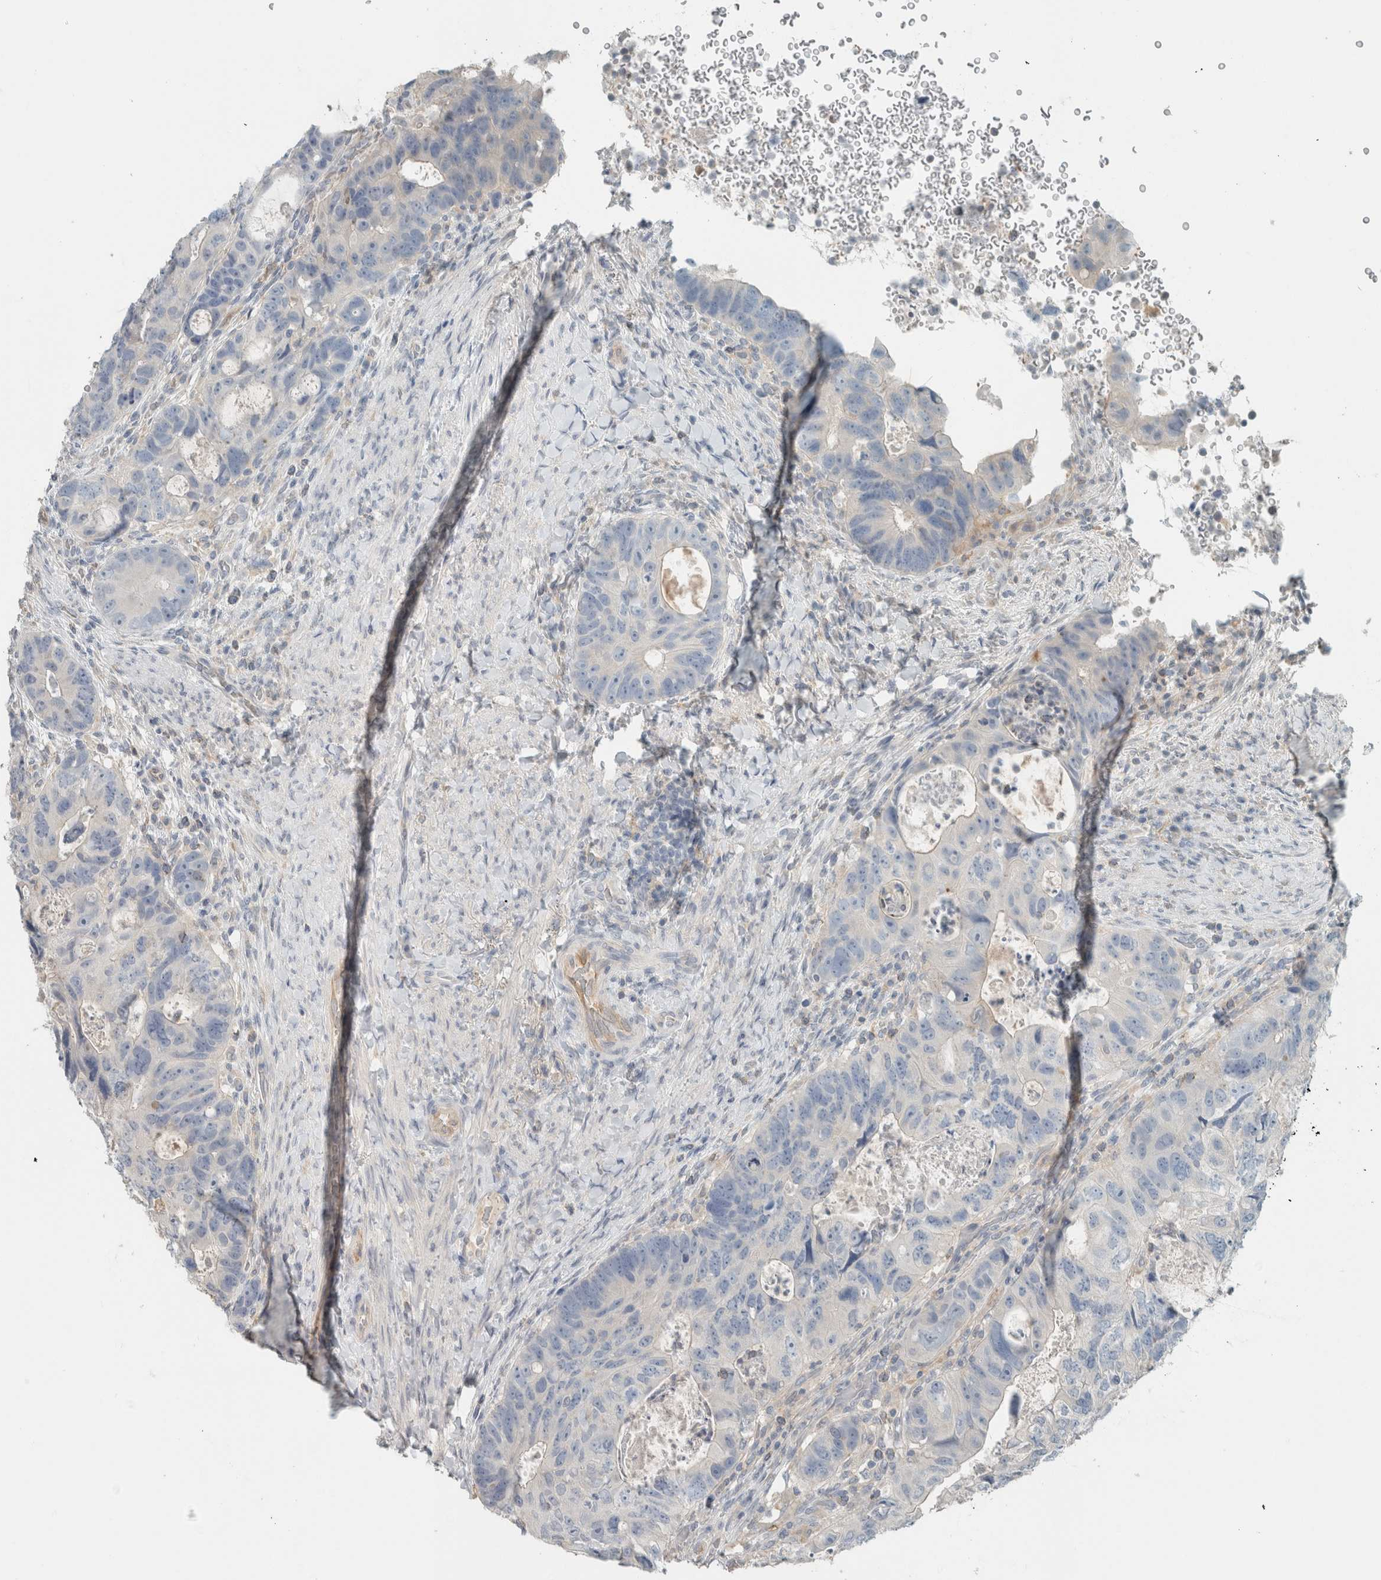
{"staining": {"intensity": "negative", "quantity": "none", "location": "none"}, "tissue": "colorectal cancer", "cell_type": "Tumor cells", "image_type": "cancer", "snomed": [{"axis": "morphology", "description": "Adenocarcinoma, NOS"}, {"axis": "topography", "description": "Rectum"}], "caption": "Immunohistochemical staining of adenocarcinoma (colorectal) demonstrates no significant positivity in tumor cells. Brightfield microscopy of IHC stained with DAB (3,3'-diaminobenzidine) (brown) and hematoxylin (blue), captured at high magnification.", "gene": "SCIN", "patient": {"sex": "male", "age": 59}}